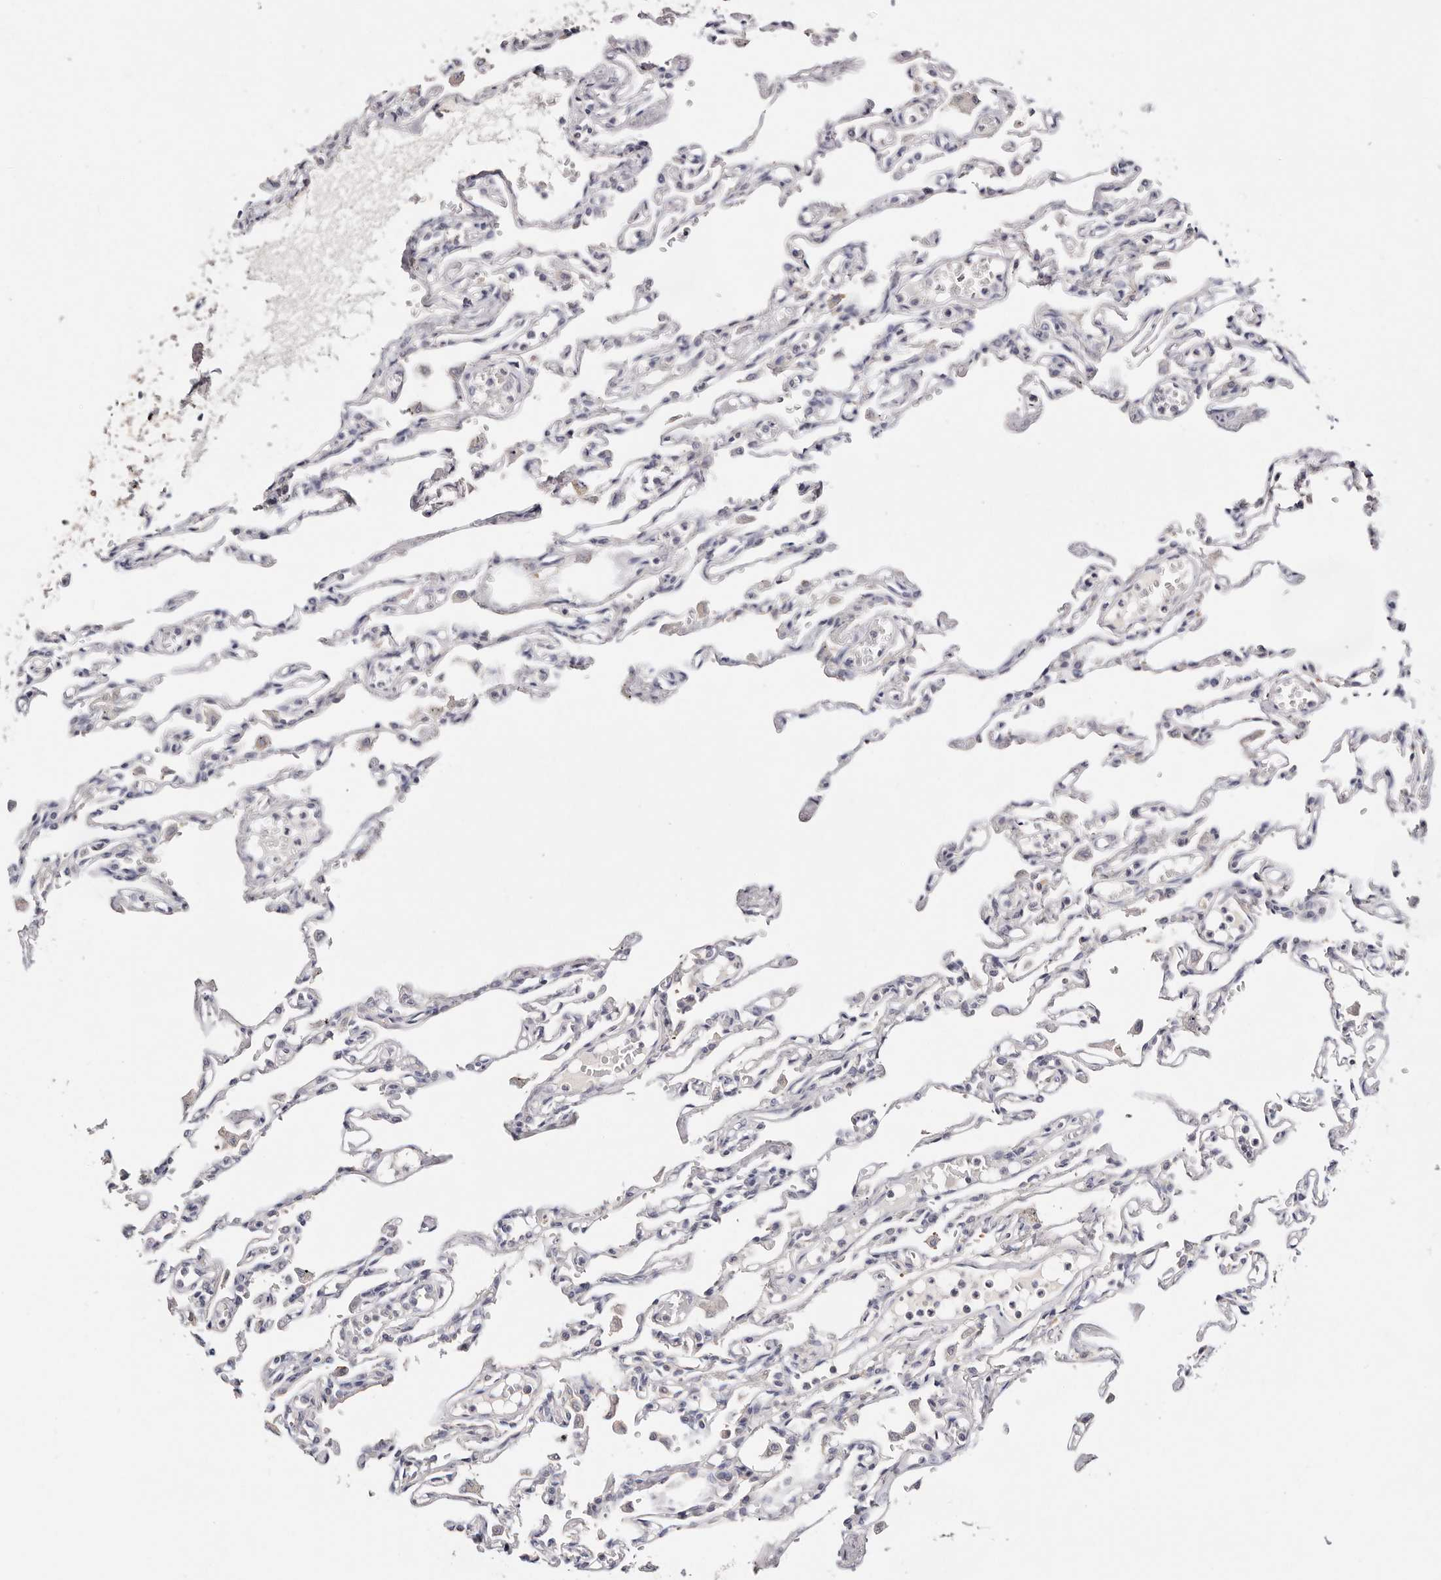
{"staining": {"intensity": "negative", "quantity": "none", "location": "none"}, "tissue": "lung", "cell_type": "Alveolar cells", "image_type": "normal", "snomed": [{"axis": "morphology", "description": "Normal tissue, NOS"}, {"axis": "topography", "description": "Lung"}], "caption": "There is no significant positivity in alveolar cells of lung. (DAB immunohistochemistry visualized using brightfield microscopy, high magnification).", "gene": "VIPAS39", "patient": {"sex": "male", "age": 21}}